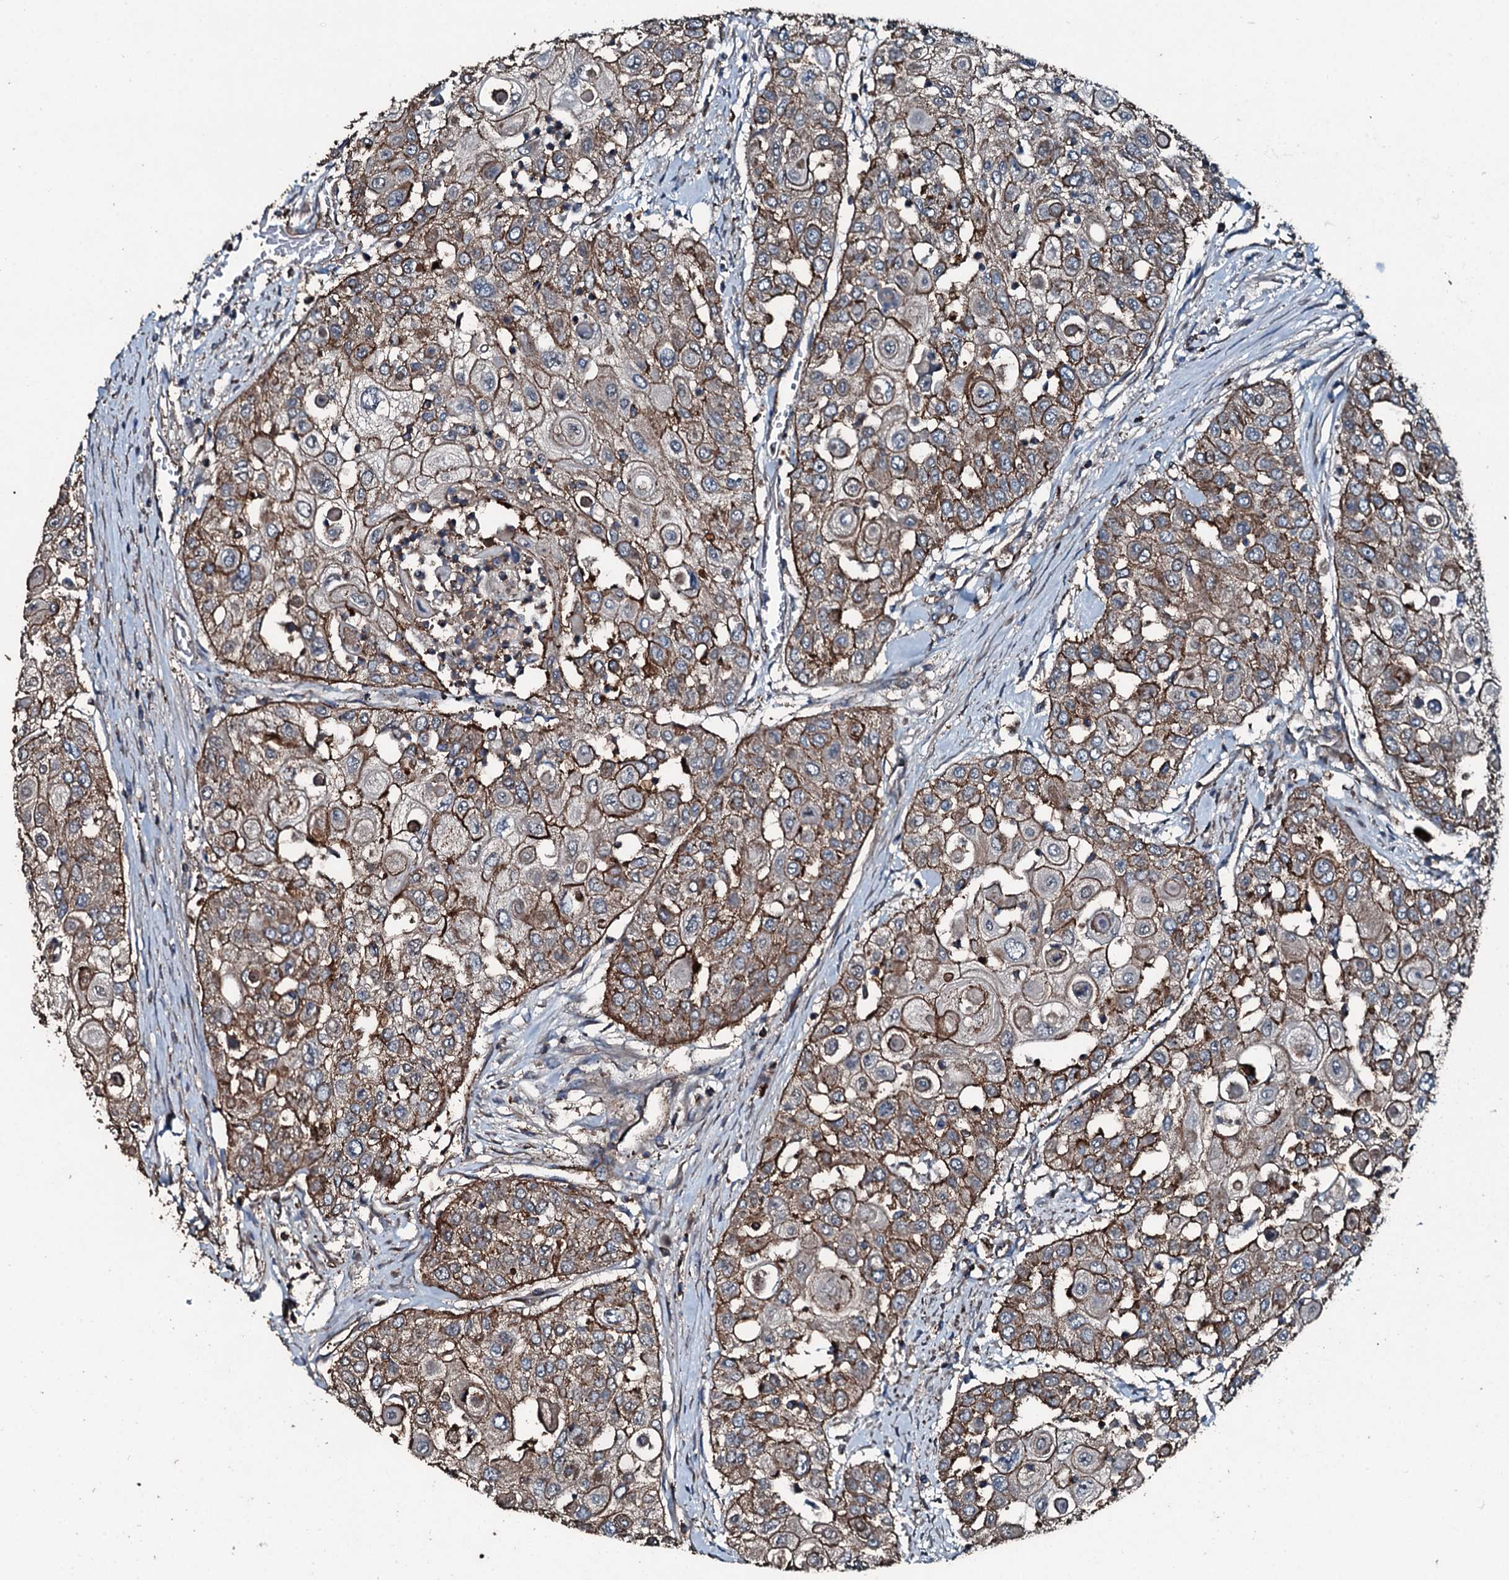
{"staining": {"intensity": "moderate", "quantity": ">75%", "location": "cytoplasmic/membranous"}, "tissue": "urothelial cancer", "cell_type": "Tumor cells", "image_type": "cancer", "snomed": [{"axis": "morphology", "description": "Urothelial carcinoma, High grade"}, {"axis": "topography", "description": "Urinary bladder"}], "caption": "High-grade urothelial carcinoma stained with a brown dye exhibits moderate cytoplasmic/membranous positive positivity in approximately >75% of tumor cells.", "gene": "SLC25A38", "patient": {"sex": "female", "age": 79}}